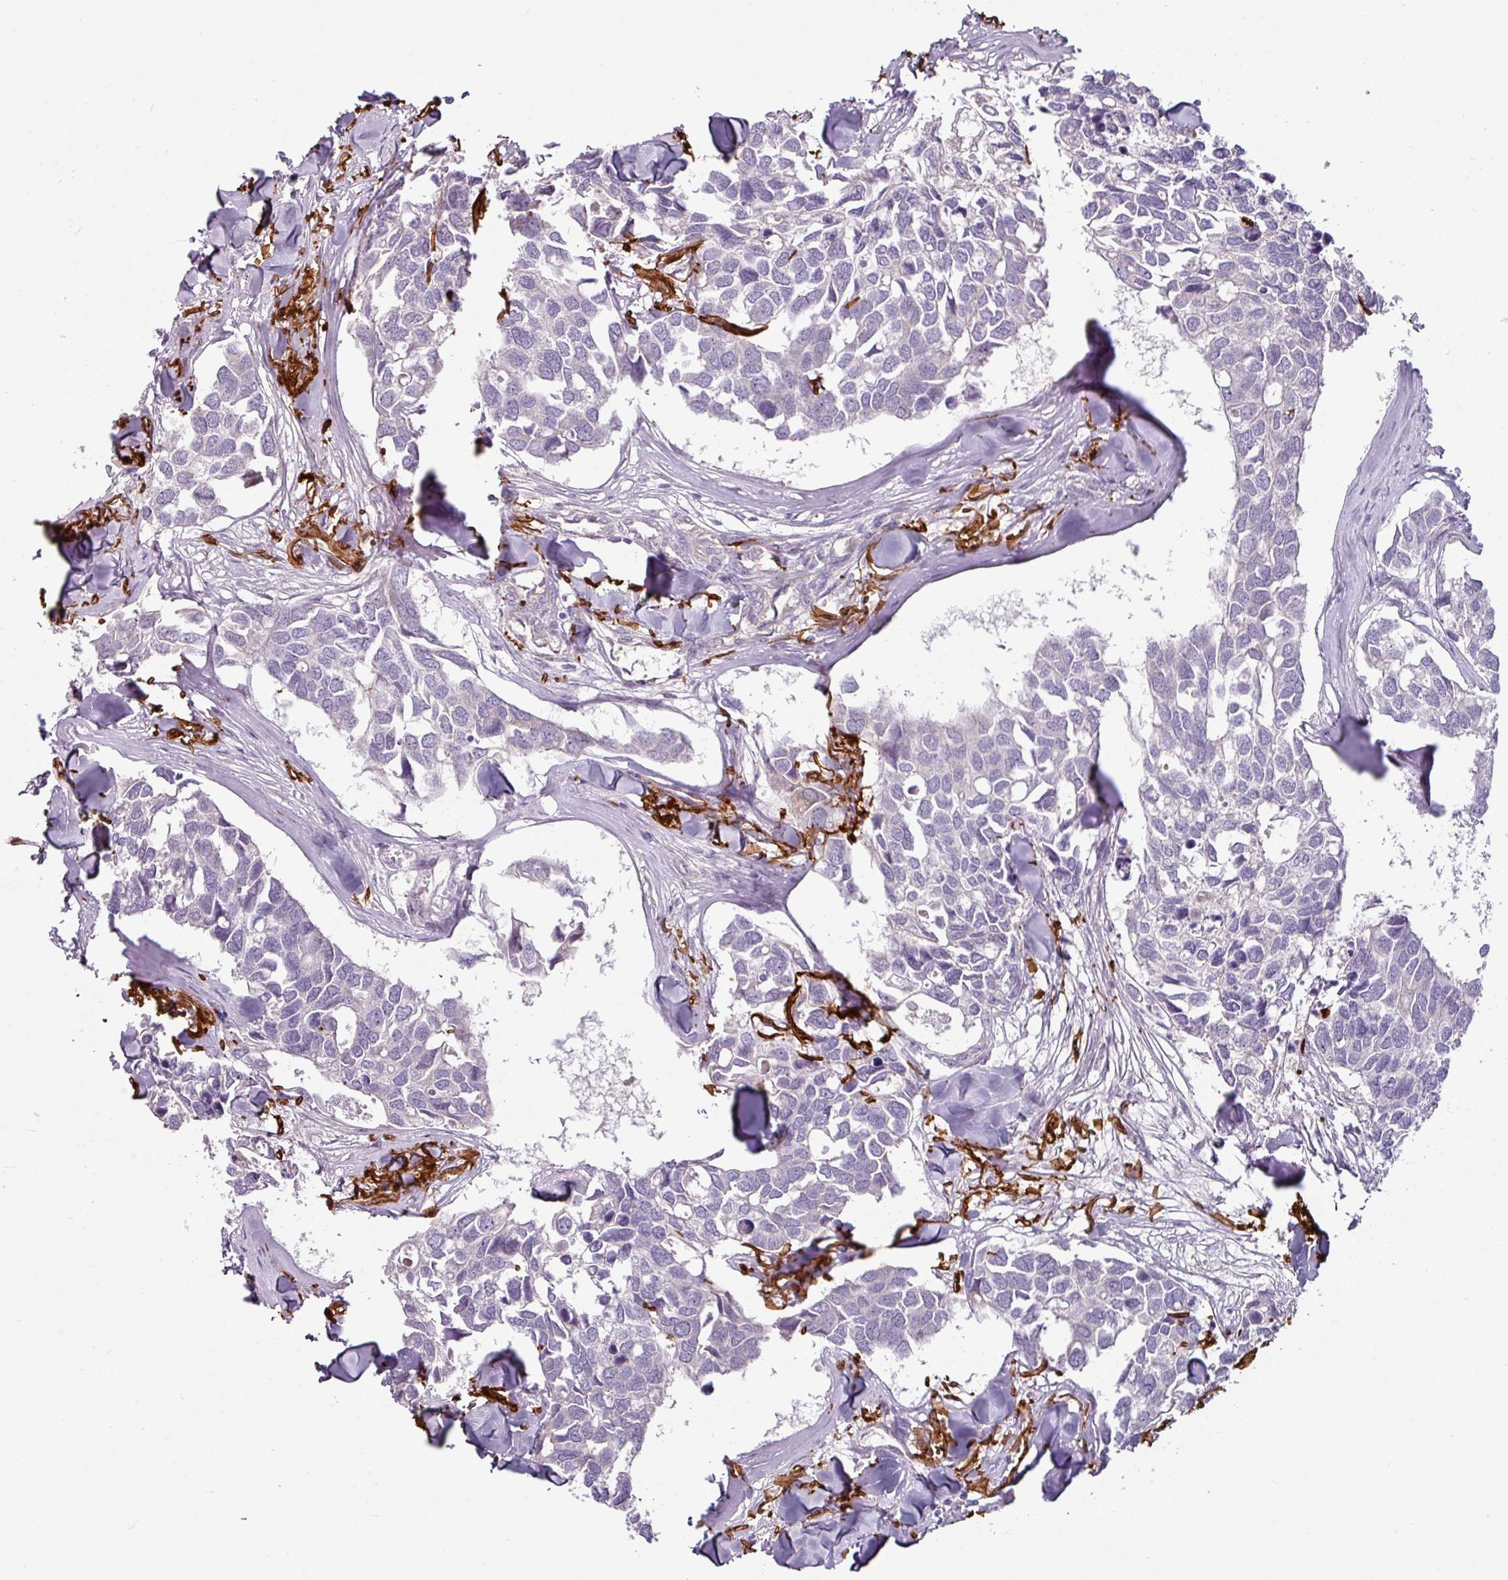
{"staining": {"intensity": "negative", "quantity": "none", "location": "none"}, "tissue": "breast cancer", "cell_type": "Tumor cells", "image_type": "cancer", "snomed": [{"axis": "morphology", "description": "Duct carcinoma"}, {"axis": "topography", "description": "Breast"}], "caption": "Image shows no significant protein positivity in tumor cells of breast cancer (invasive ductal carcinoma). The staining was performed using DAB to visualize the protein expression in brown, while the nuclei were stained in blue with hematoxylin (Magnification: 20x).", "gene": "MTMR14", "patient": {"sex": "female", "age": 83}}